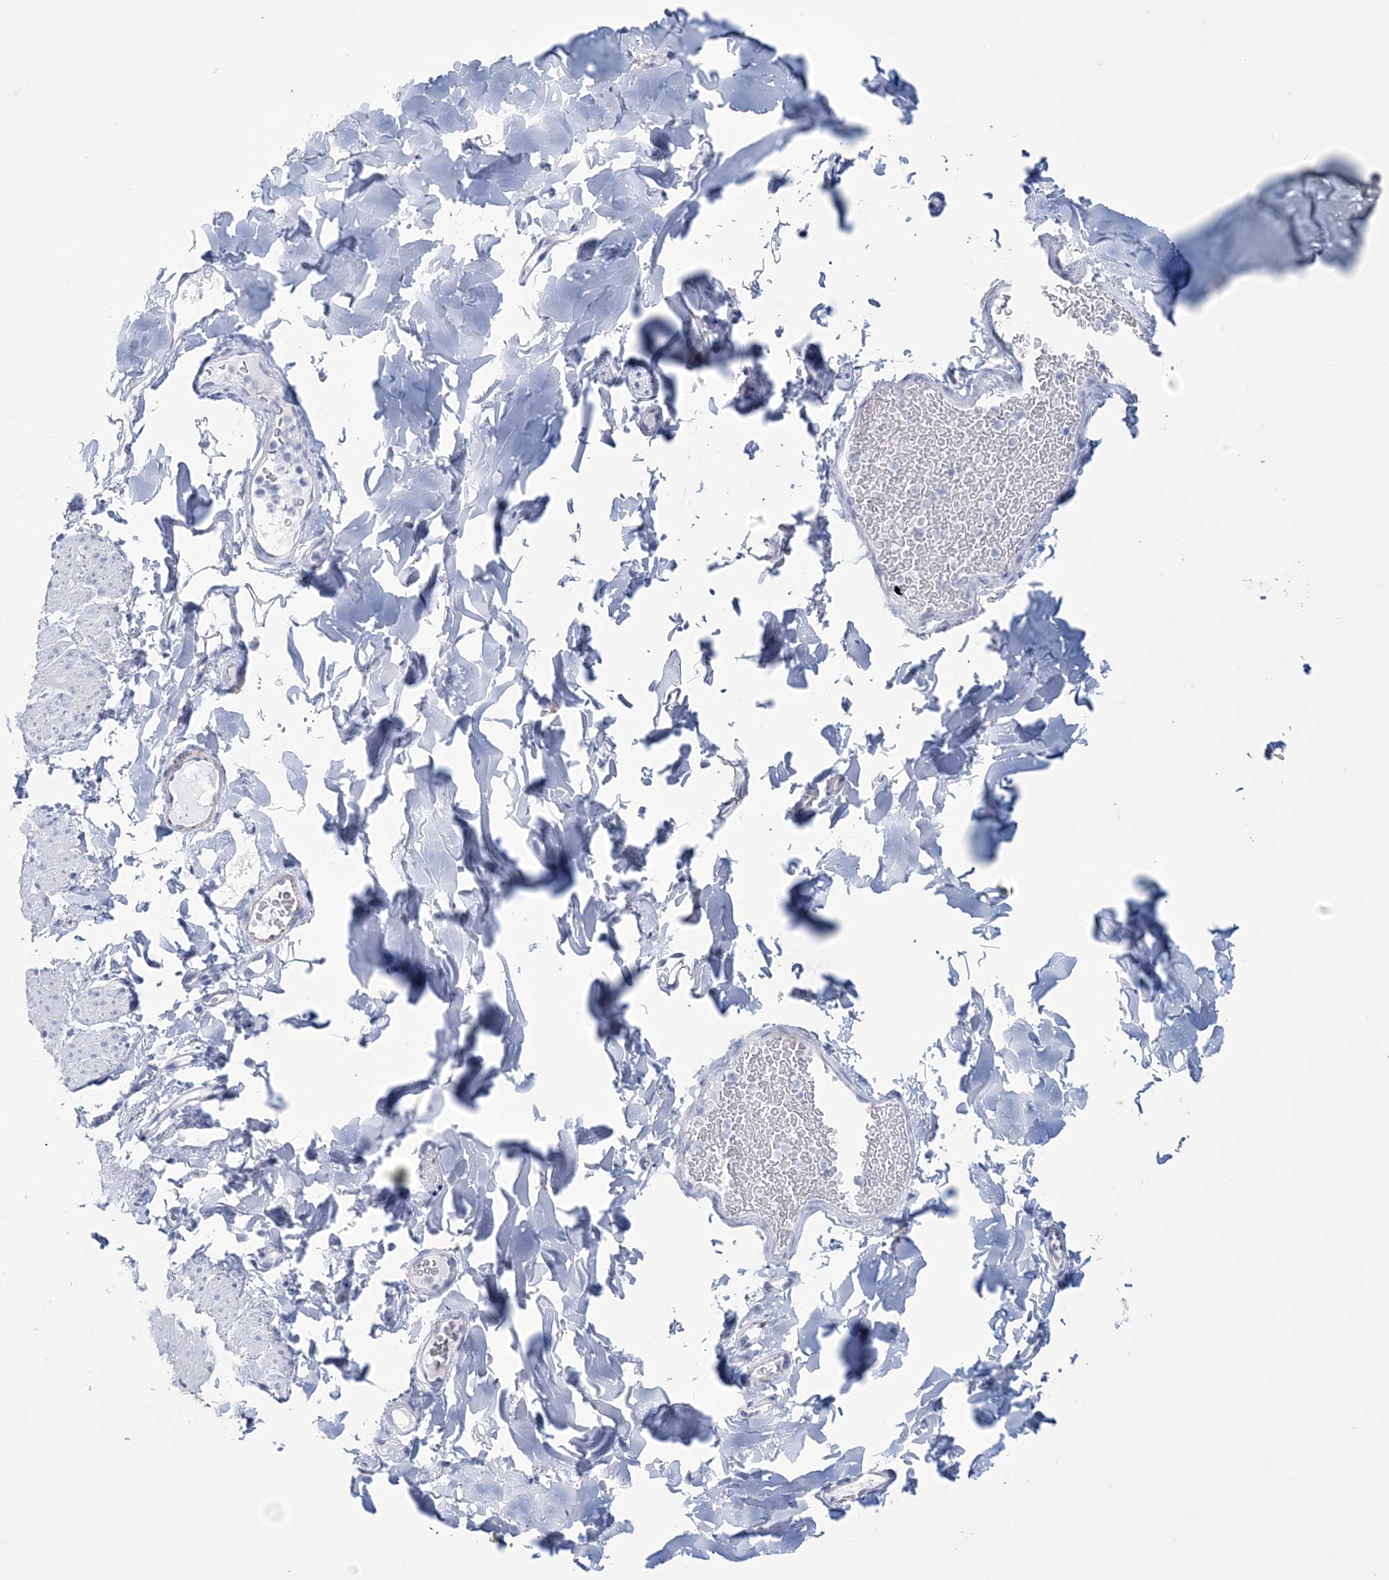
{"staining": {"intensity": "negative", "quantity": "none", "location": "none"}, "tissue": "smooth muscle", "cell_type": "Smooth muscle cells", "image_type": "normal", "snomed": [{"axis": "morphology", "description": "Normal tissue, NOS"}, {"axis": "topography", "description": "Colon"}, {"axis": "topography", "description": "Peripheral nerve tissue"}], "caption": "DAB immunohistochemical staining of benign human smooth muscle reveals no significant staining in smooth muscle cells.", "gene": "DPCD", "patient": {"sex": "female", "age": 61}}